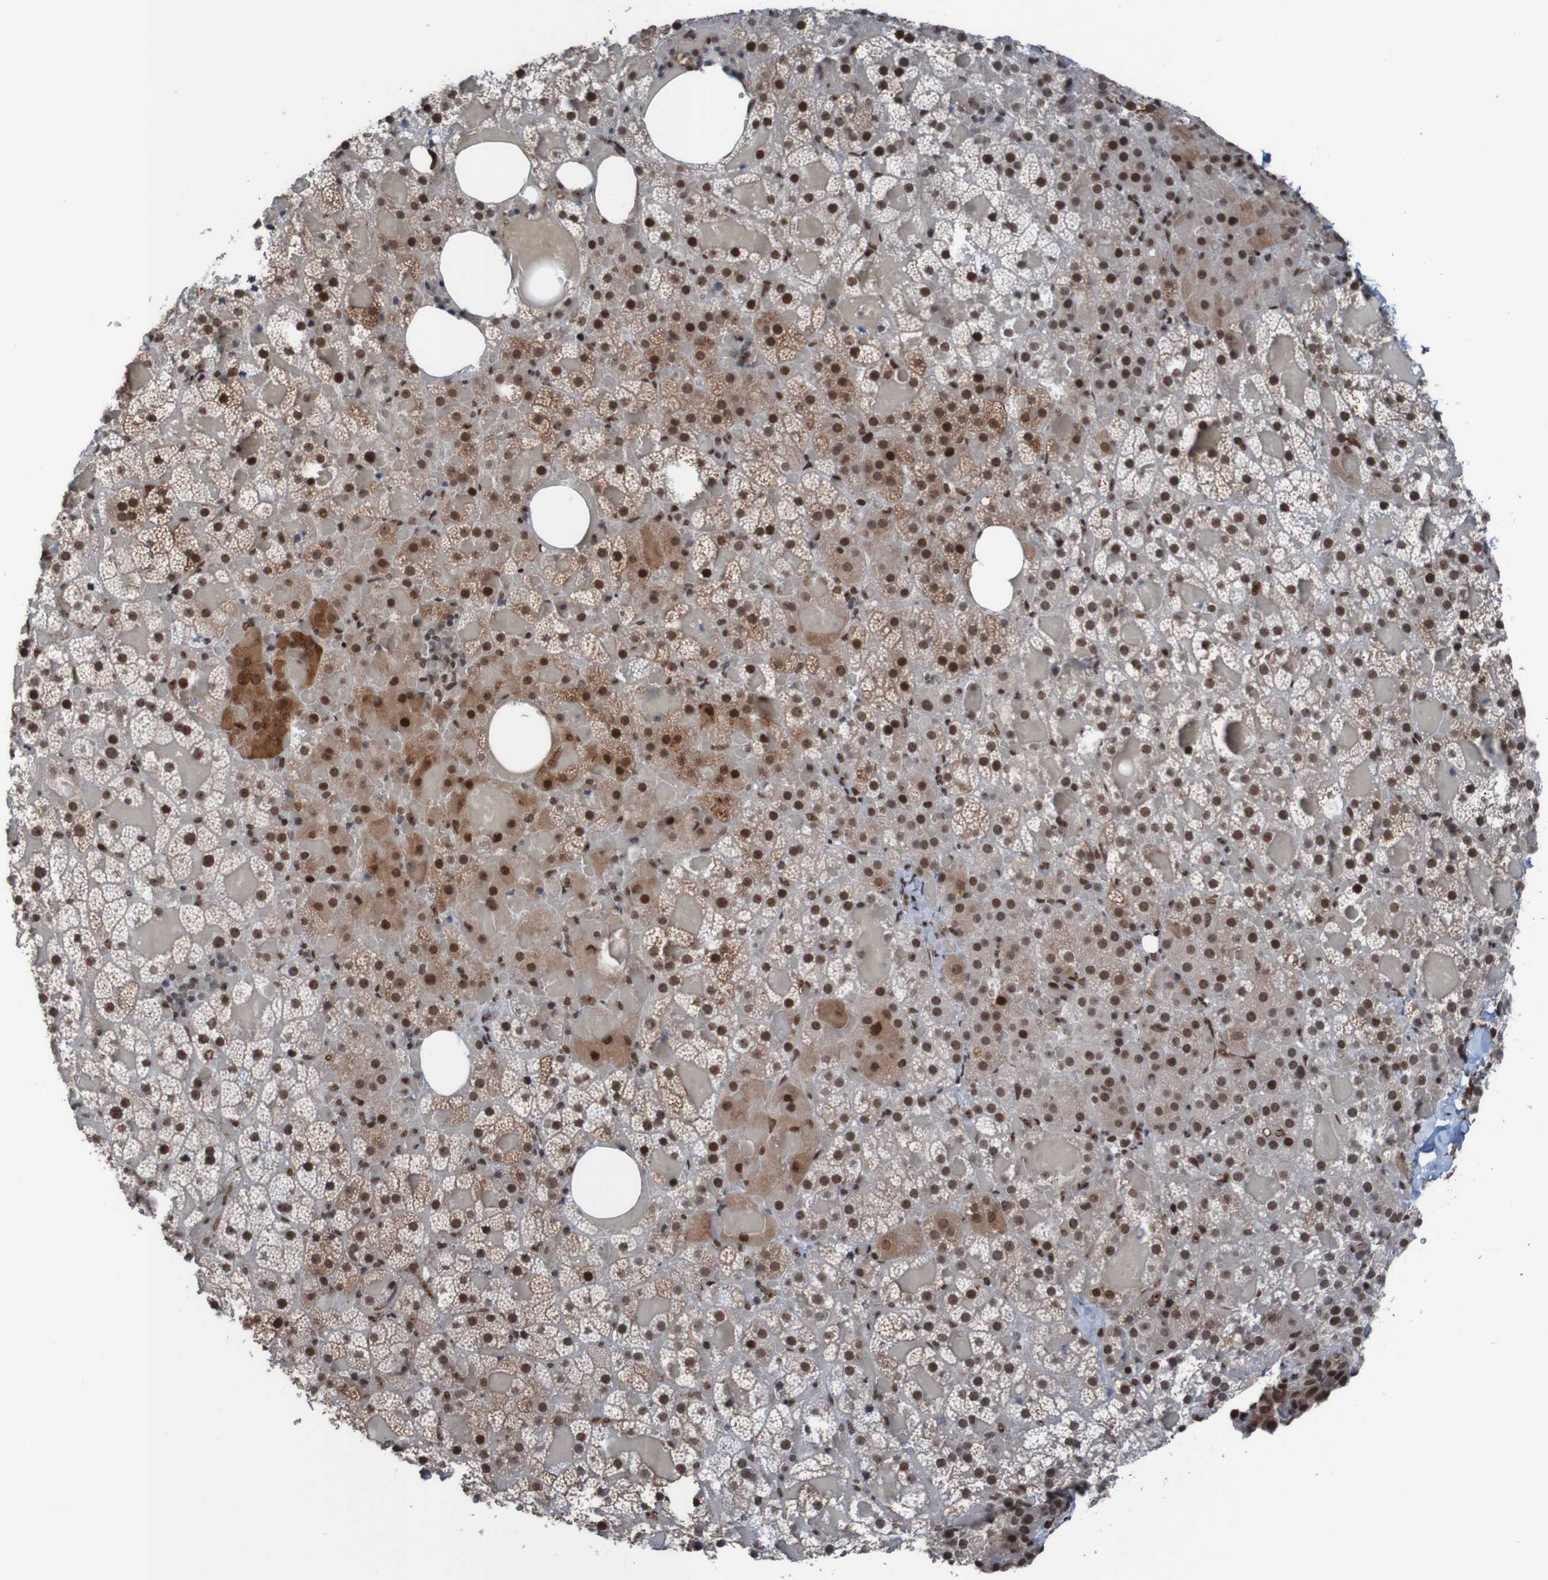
{"staining": {"intensity": "strong", "quantity": ">75%", "location": "cytoplasmic/membranous,nuclear"}, "tissue": "adrenal gland", "cell_type": "Glandular cells", "image_type": "normal", "snomed": [{"axis": "morphology", "description": "Normal tissue, NOS"}, {"axis": "topography", "description": "Adrenal gland"}], "caption": "Immunohistochemistry photomicrograph of normal adrenal gland stained for a protein (brown), which displays high levels of strong cytoplasmic/membranous,nuclear positivity in approximately >75% of glandular cells.", "gene": "PHF2", "patient": {"sex": "female", "age": 59}}